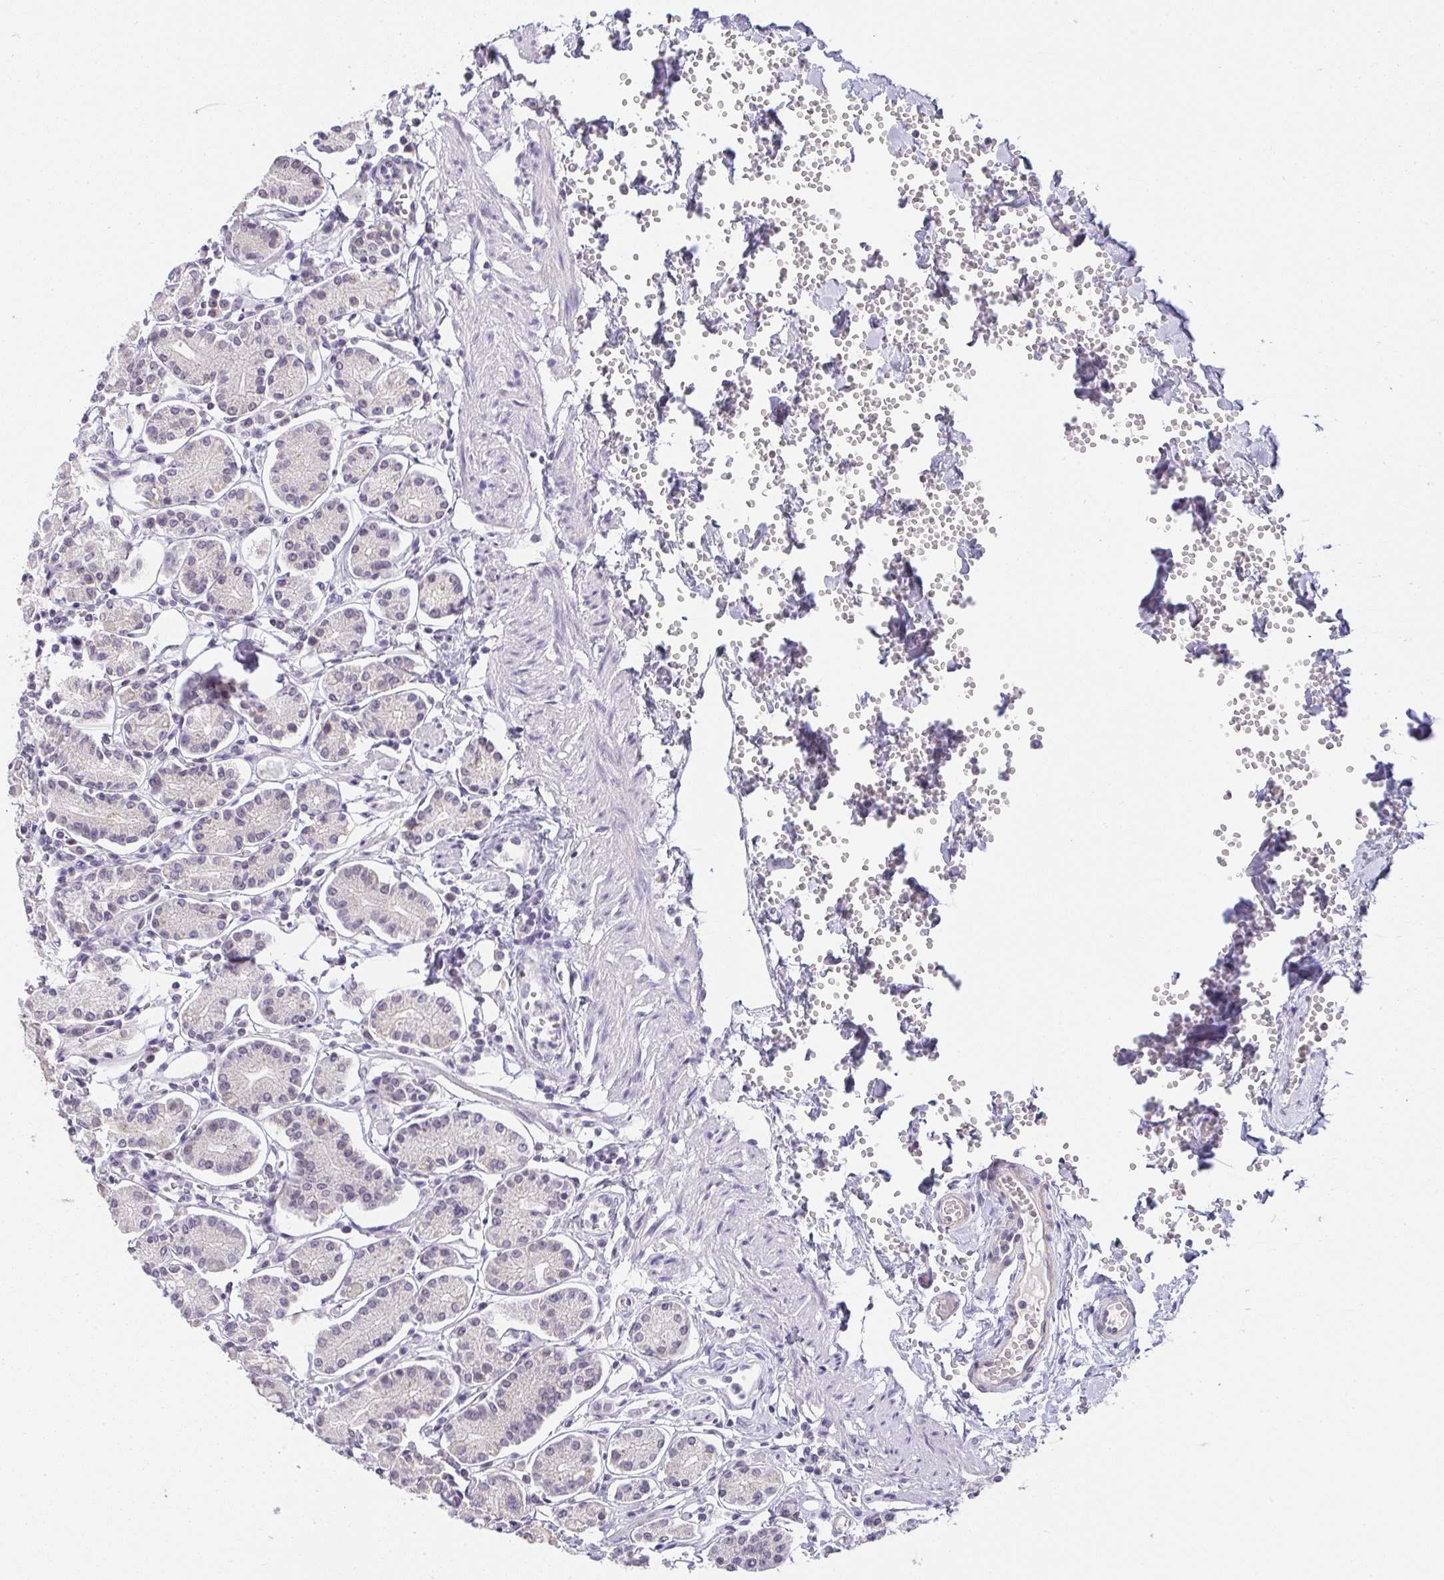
{"staining": {"intensity": "weak", "quantity": "<25%", "location": "cytoplasmic/membranous"}, "tissue": "stomach", "cell_type": "Glandular cells", "image_type": "normal", "snomed": [{"axis": "morphology", "description": "Normal tissue, NOS"}, {"axis": "topography", "description": "Stomach"}], "caption": "DAB immunohistochemical staining of unremarkable human stomach exhibits no significant staining in glandular cells. The staining was performed using DAB (3,3'-diaminobenzidine) to visualize the protein expression in brown, while the nuclei were stained in blue with hematoxylin (Magnification: 20x).", "gene": "CACNA1S", "patient": {"sex": "female", "age": 62}}